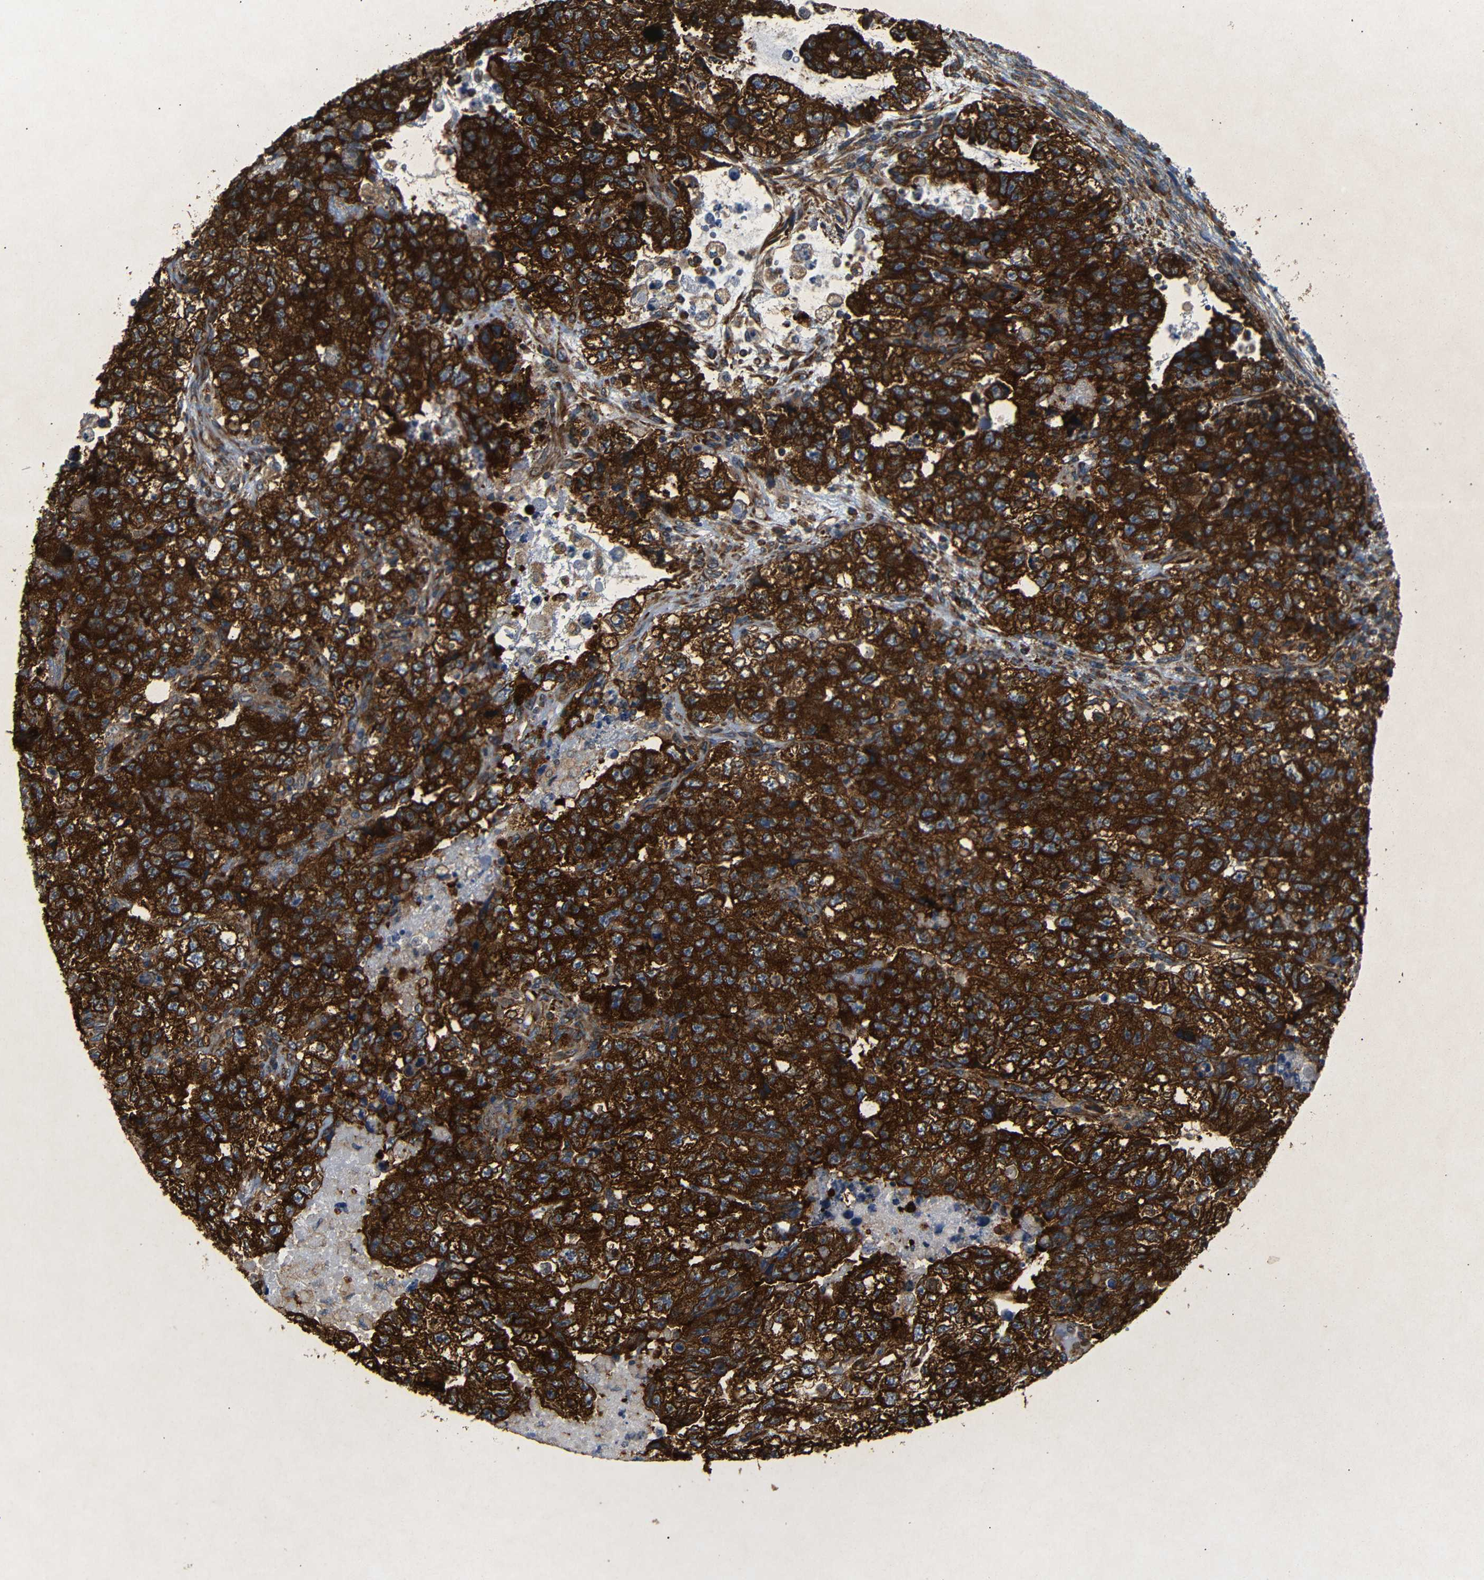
{"staining": {"intensity": "strong", "quantity": ">75%", "location": "cytoplasmic/membranous"}, "tissue": "testis cancer", "cell_type": "Tumor cells", "image_type": "cancer", "snomed": [{"axis": "morphology", "description": "Carcinoma, Embryonal, NOS"}, {"axis": "topography", "description": "Testis"}], "caption": "Testis cancer stained with DAB (3,3'-diaminobenzidine) immunohistochemistry (IHC) displays high levels of strong cytoplasmic/membranous positivity in approximately >75% of tumor cells. Using DAB (3,3'-diaminobenzidine) (brown) and hematoxylin (blue) stains, captured at high magnification using brightfield microscopy.", "gene": "BTF3", "patient": {"sex": "male", "age": 36}}